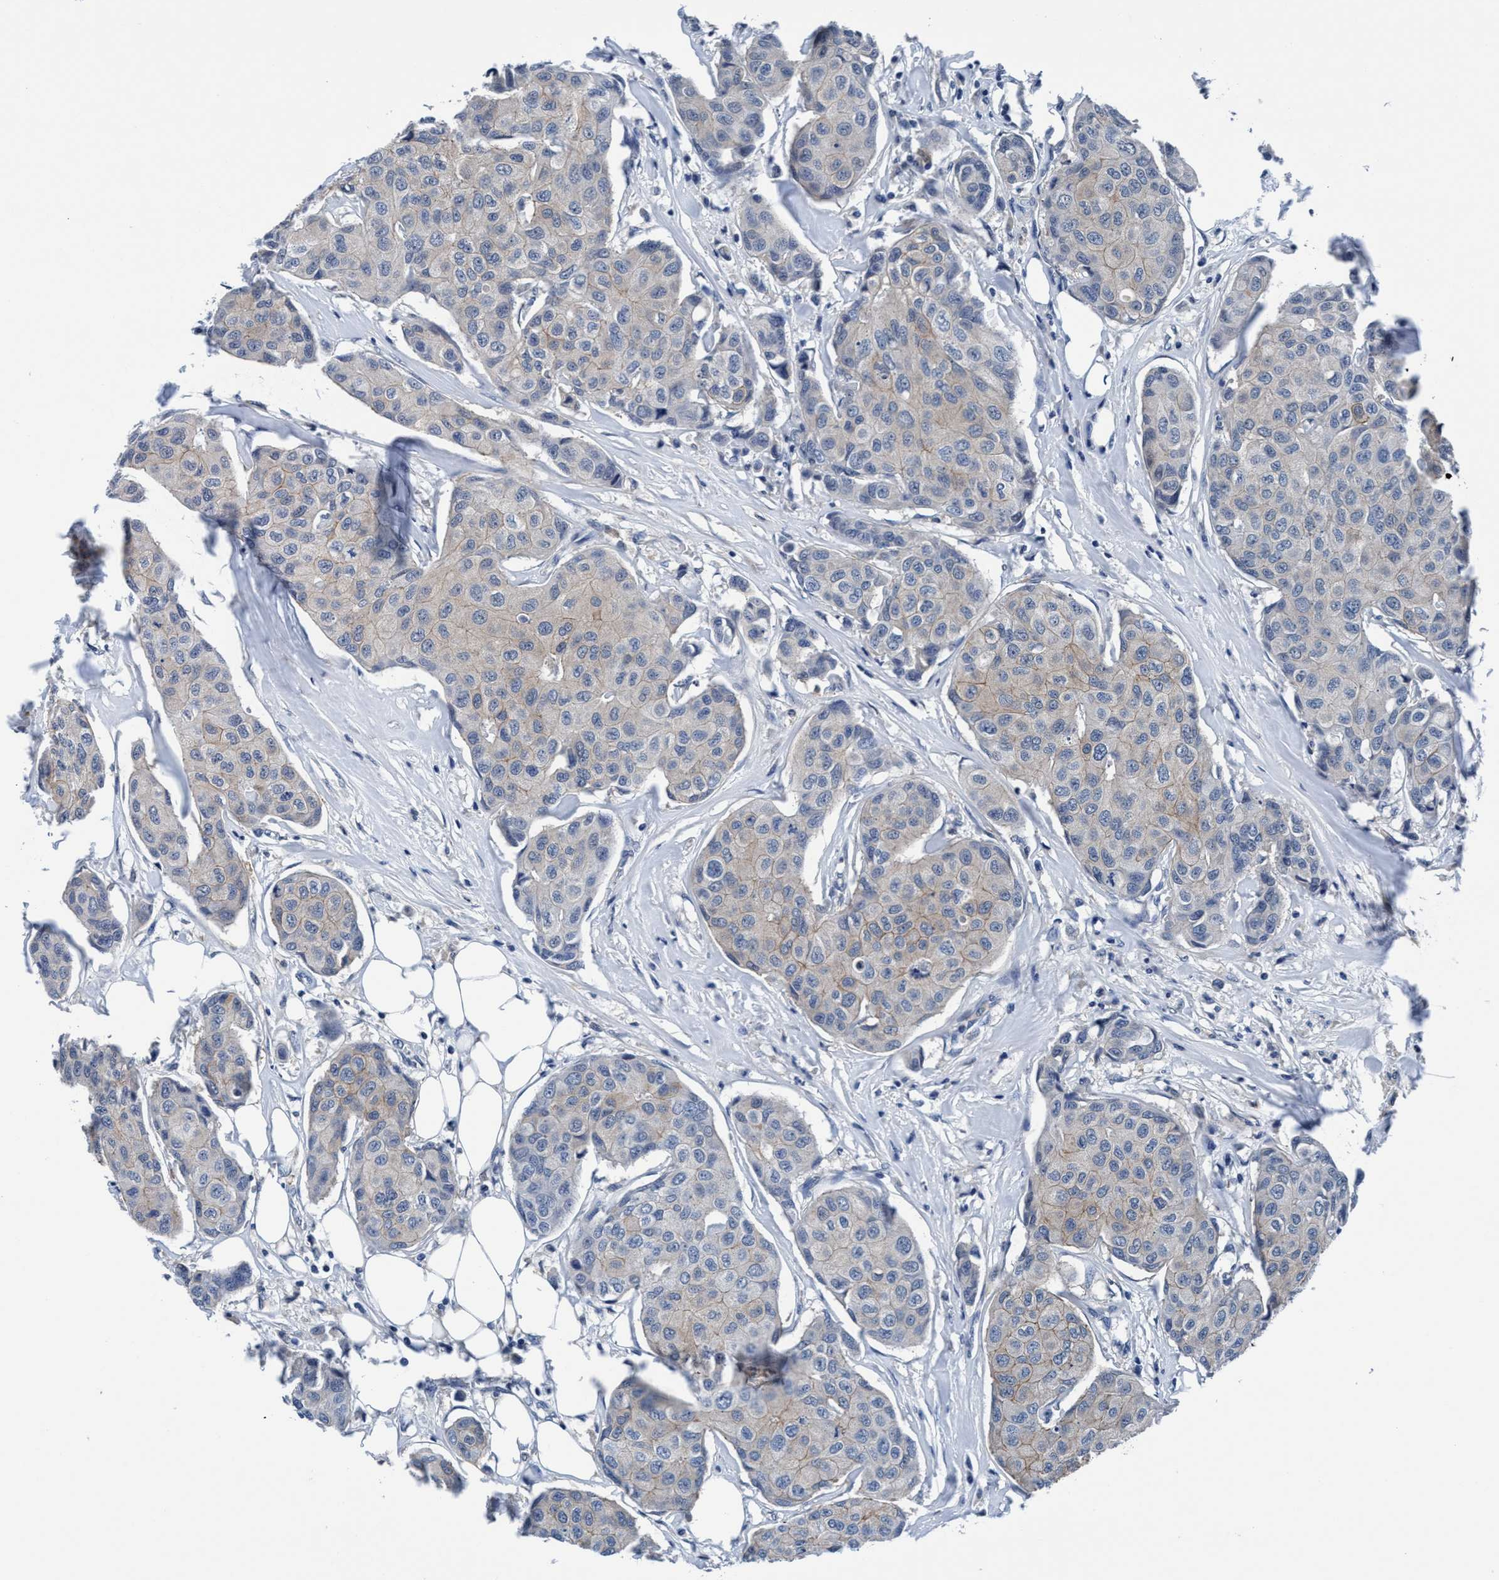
{"staining": {"intensity": "weak", "quantity": "<25%", "location": "cytoplasmic/membranous"}, "tissue": "breast cancer", "cell_type": "Tumor cells", "image_type": "cancer", "snomed": [{"axis": "morphology", "description": "Duct carcinoma"}, {"axis": "topography", "description": "Breast"}], "caption": "IHC photomicrograph of neoplastic tissue: breast cancer (invasive ductal carcinoma) stained with DAB (3,3'-diaminobenzidine) exhibits no significant protein positivity in tumor cells. The staining is performed using DAB brown chromogen with nuclei counter-stained in using hematoxylin.", "gene": "TMEM94", "patient": {"sex": "female", "age": 80}}